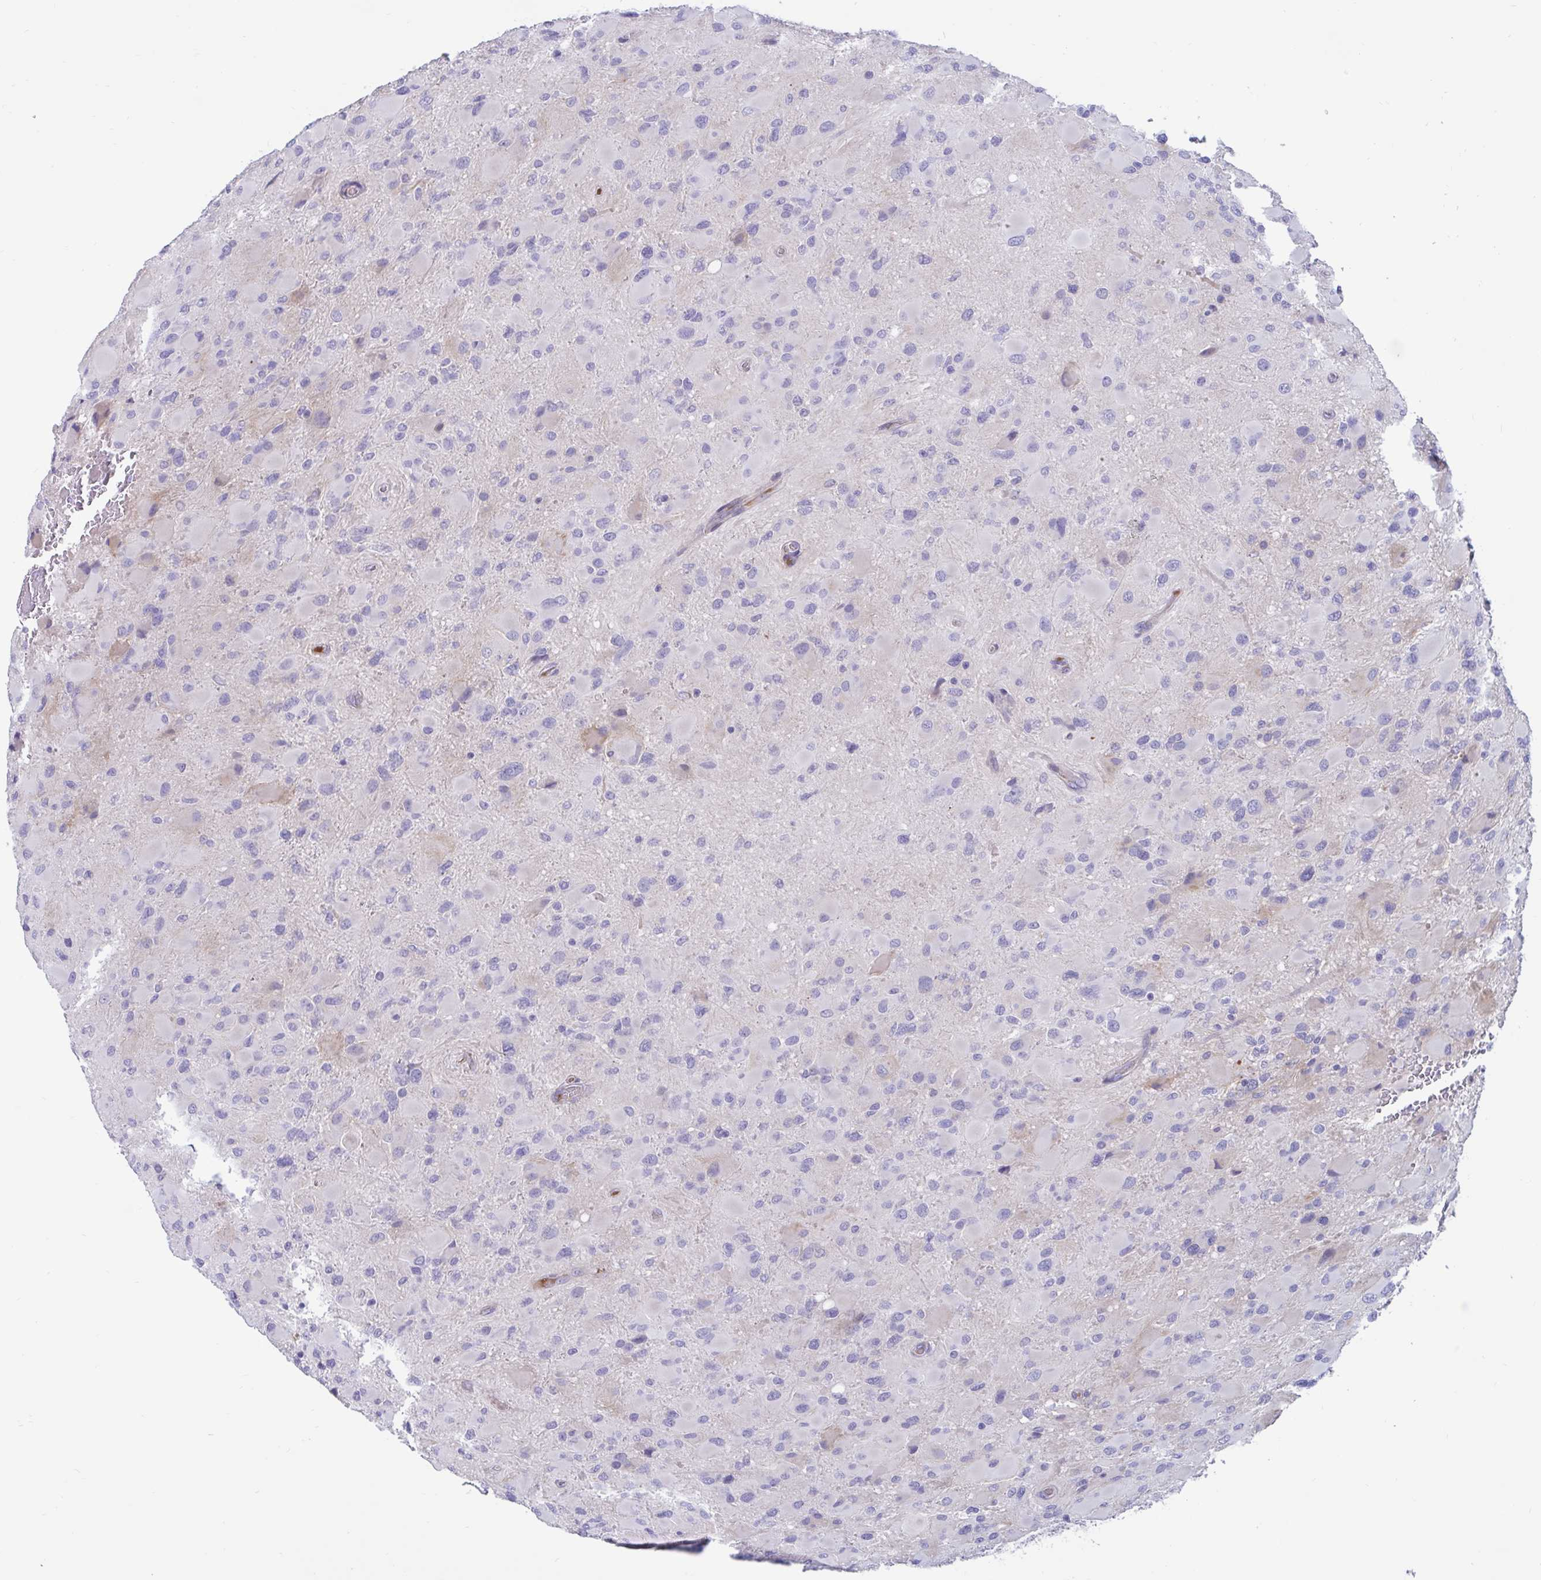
{"staining": {"intensity": "negative", "quantity": "none", "location": "none"}, "tissue": "glioma", "cell_type": "Tumor cells", "image_type": "cancer", "snomed": [{"axis": "morphology", "description": "Glioma, malignant, High grade"}, {"axis": "topography", "description": "Cerebral cortex"}], "caption": "A micrograph of human malignant glioma (high-grade) is negative for staining in tumor cells.", "gene": "FAM219B", "patient": {"sex": "female", "age": 36}}